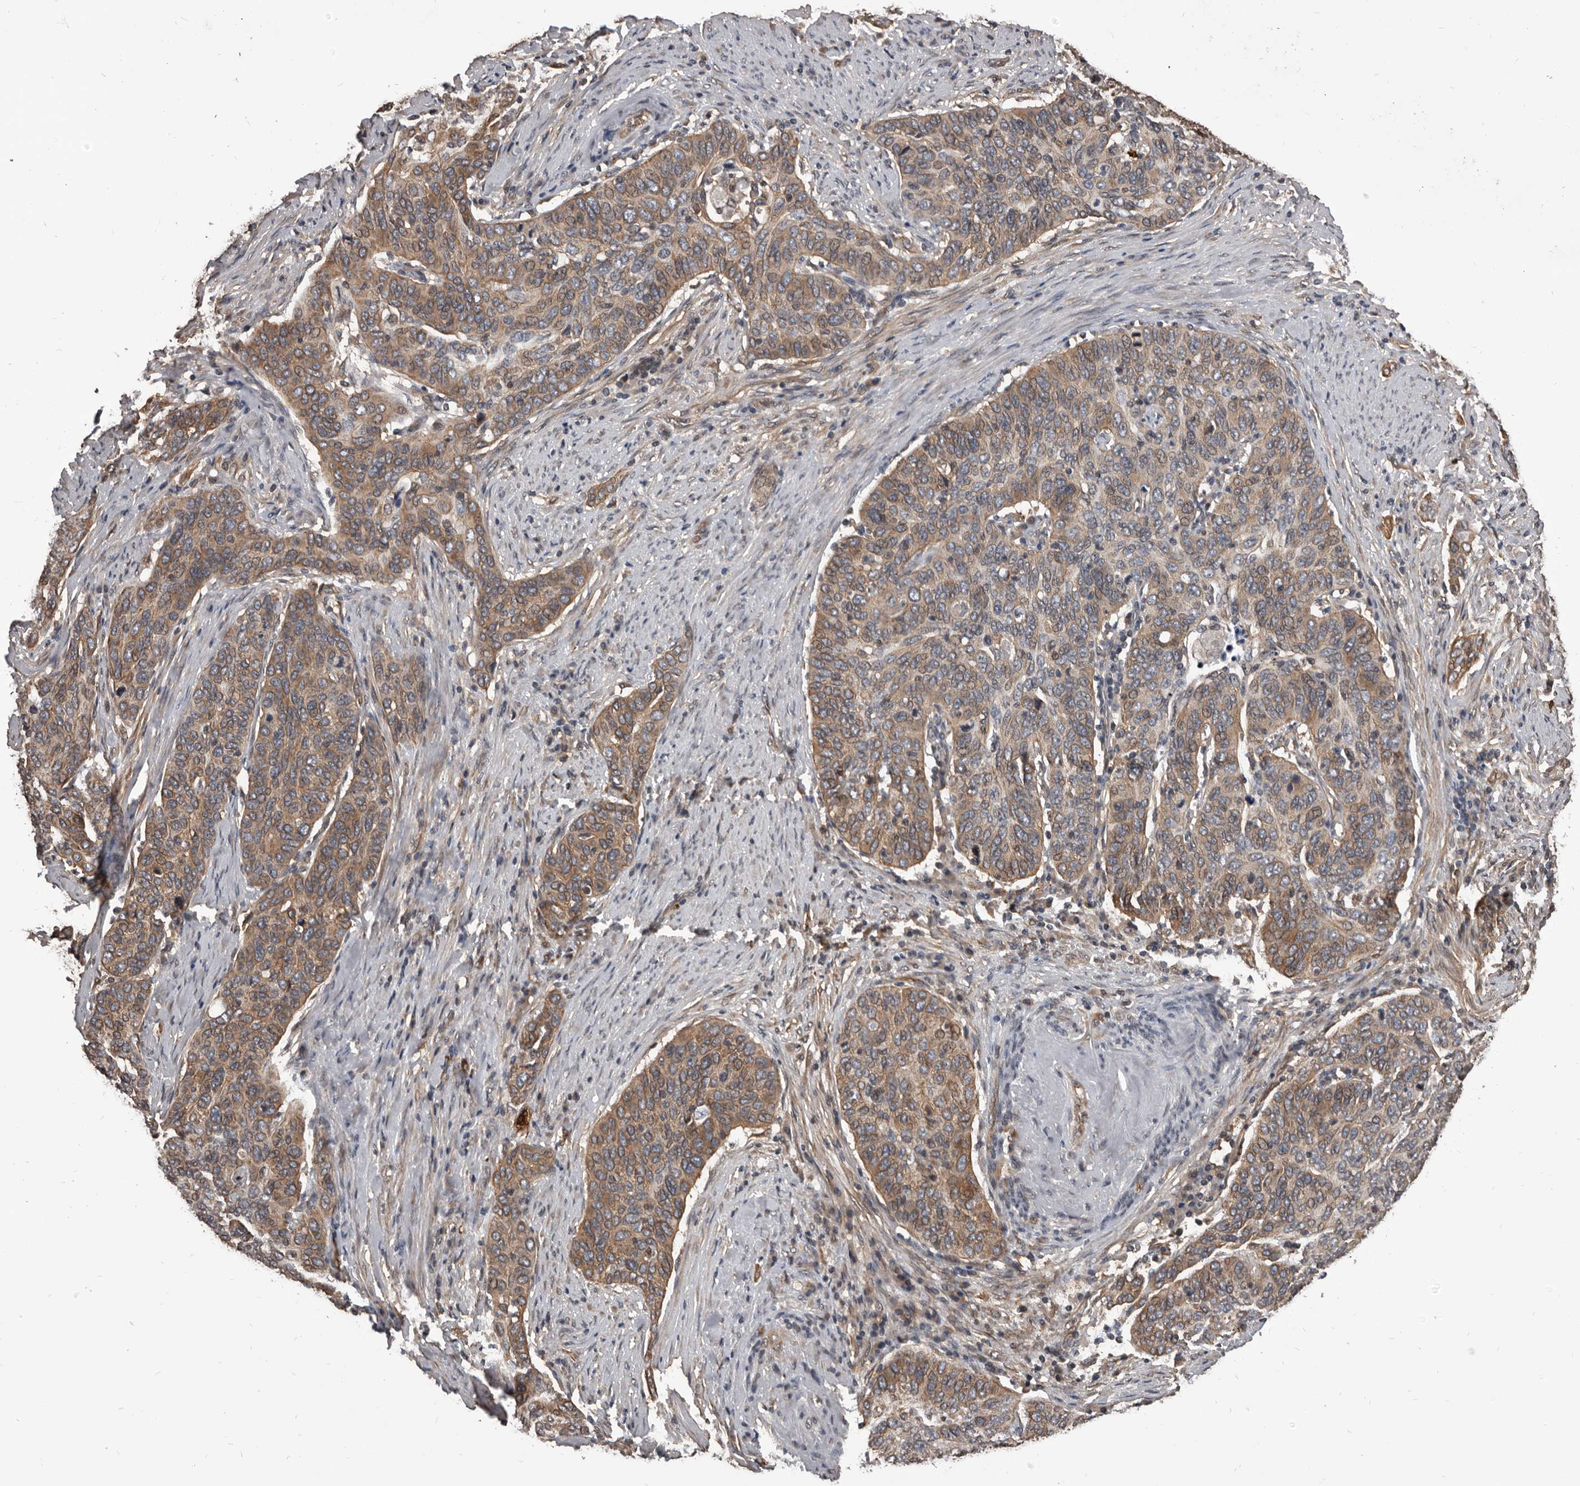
{"staining": {"intensity": "moderate", "quantity": ">75%", "location": "cytoplasmic/membranous"}, "tissue": "cervical cancer", "cell_type": "Tumor cells", "image_type": "cancer", "snomed": [{"axis": "morphology", "description": "Squamous cell carcinoma, NOS"}, {"axis": "topography", "description": "Cervix"}], "caption": "Immunohistochemistry (DAB (3,3'-diaminobenzidine)) staining of cervical cancer (squamous cell carcinoma) shows moderate cytoplasmic/membranous protein positivity in approximately >75% of tumor cells. (IHC, brightfield microscopy, high magnification).", "gene": "ADAMTS20", "patient": {"sex": "female", "age": 60}}